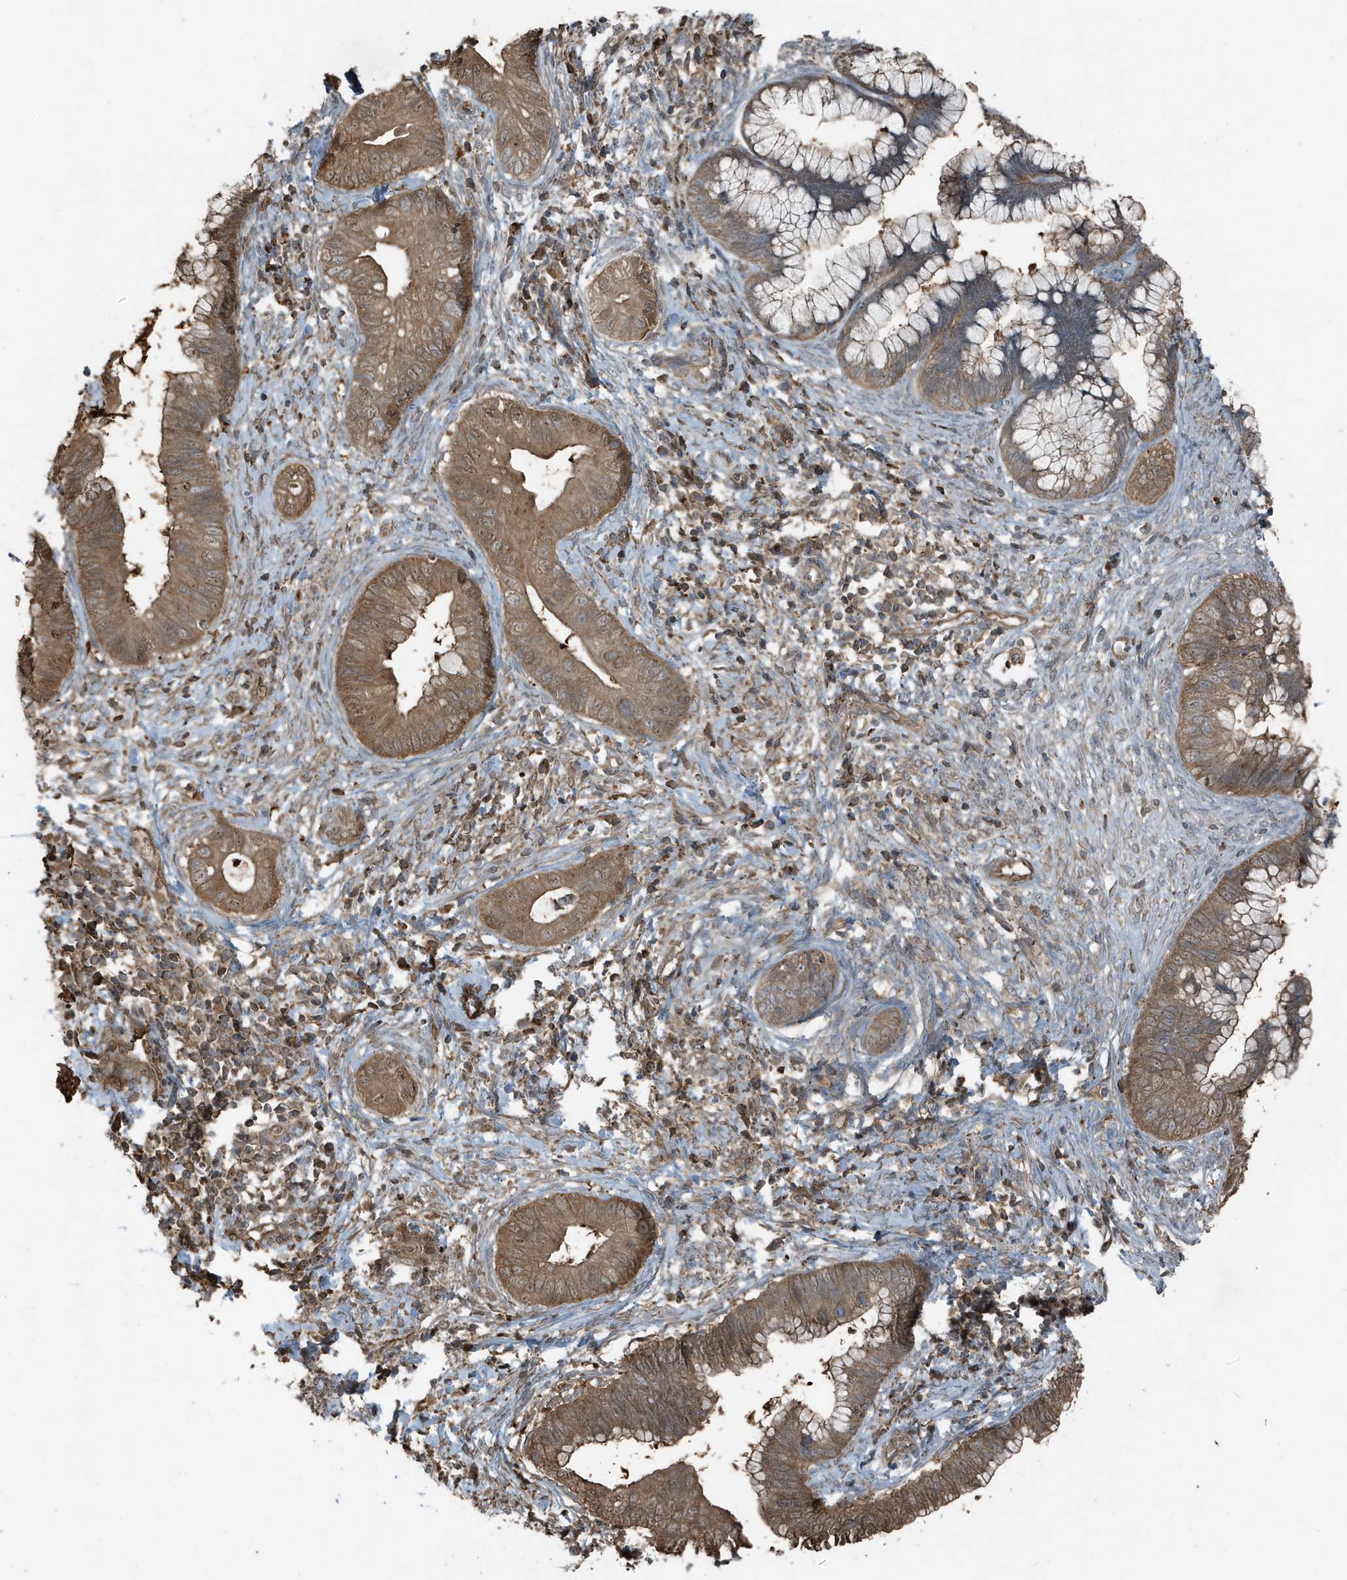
{"staining": {"intensity": "moderate", "quantity": ">75%", "location": "cytoplasmic/membranous"}, "tissue": "cervical cancer", "cell_type": "Tumor cells", "image_type": "cancer", "snomed": [{"axis": "morphology", "description": "Adenocarcinoma, NOS"}, {"axis": "topography", "description": "Cervix"}], "caption": "Immunohistochemistry staining of adenocarcinoma (cervical), which exhibits medium levels of moderate cytoplasmic/membranous positivity in approximately >75% of tumor cells indicating moderate cytoplasmic/membranous protein positivity. The staining was performed using DAB (brown) for protein detection and nuclei were counterstained in hematoxylin (blue).", "gene": "AZI2", "patient": {"sex": "female", "age": 44}}